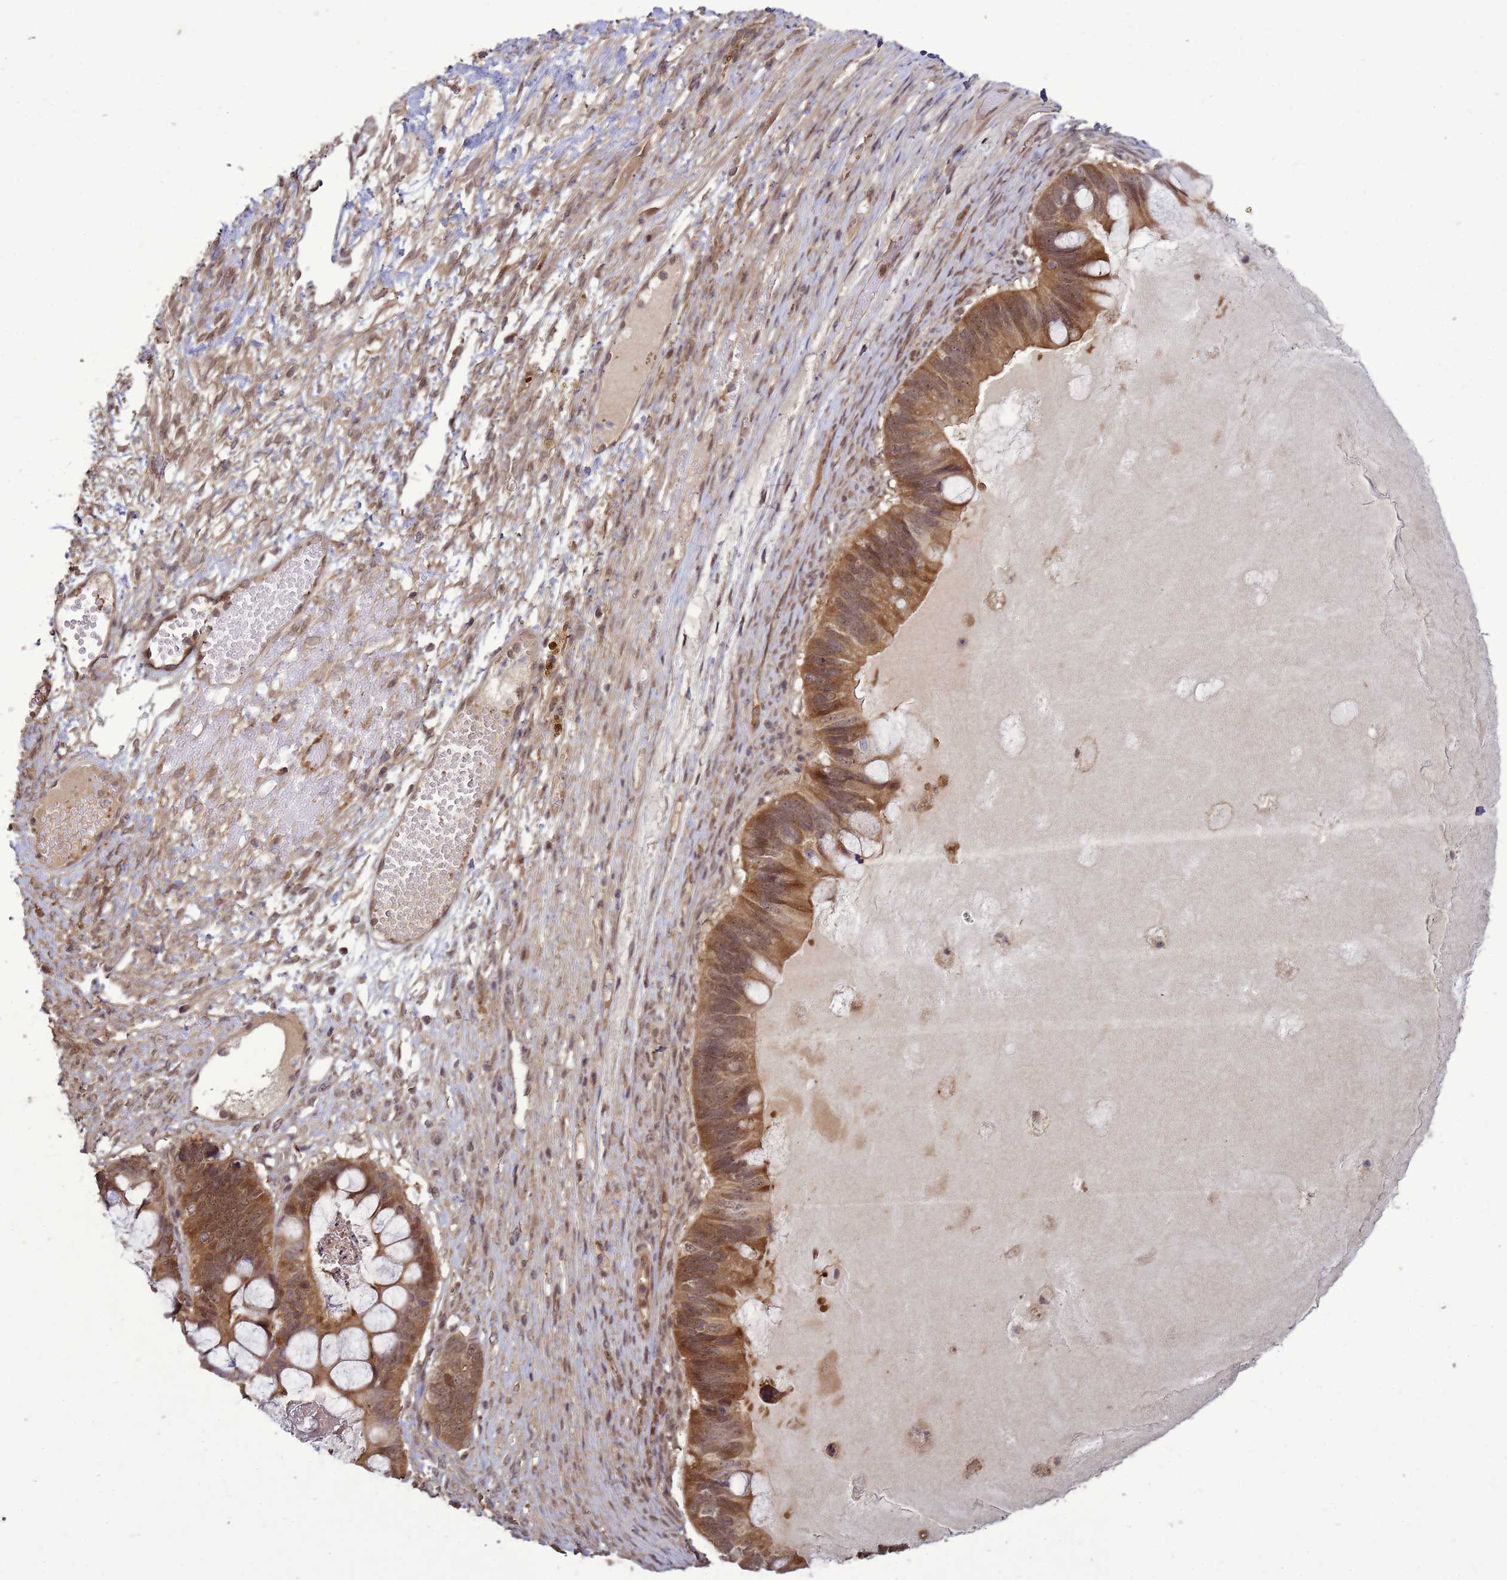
{"staining": {"intensity": "moderate", "quantity": ">75%", "location": "cytoplasmic/membranous,nuclear"}, "tissue": "ovarian cancer", "cell_type": "Tumor cells", "image_type": "cancer", "snomed": [{"axis": "morphology", "description": "Cystadenocarcinoma, mucinous, NOS"}, {"axis": "topography", "description": "Ovary"}], "caption": "Immunohistochemical staining of ovarian cancer (mucinous cystadenocarcinoma) displays medium levels of moderate cytoplasmic/membranous and nuclear expression in approximately >75% of tumor cells. (brown staining indicates protein expression, while blue staining denotes nuclei).", "gene": "CRBN", "patient": {"sex": "female", "age": 61}}